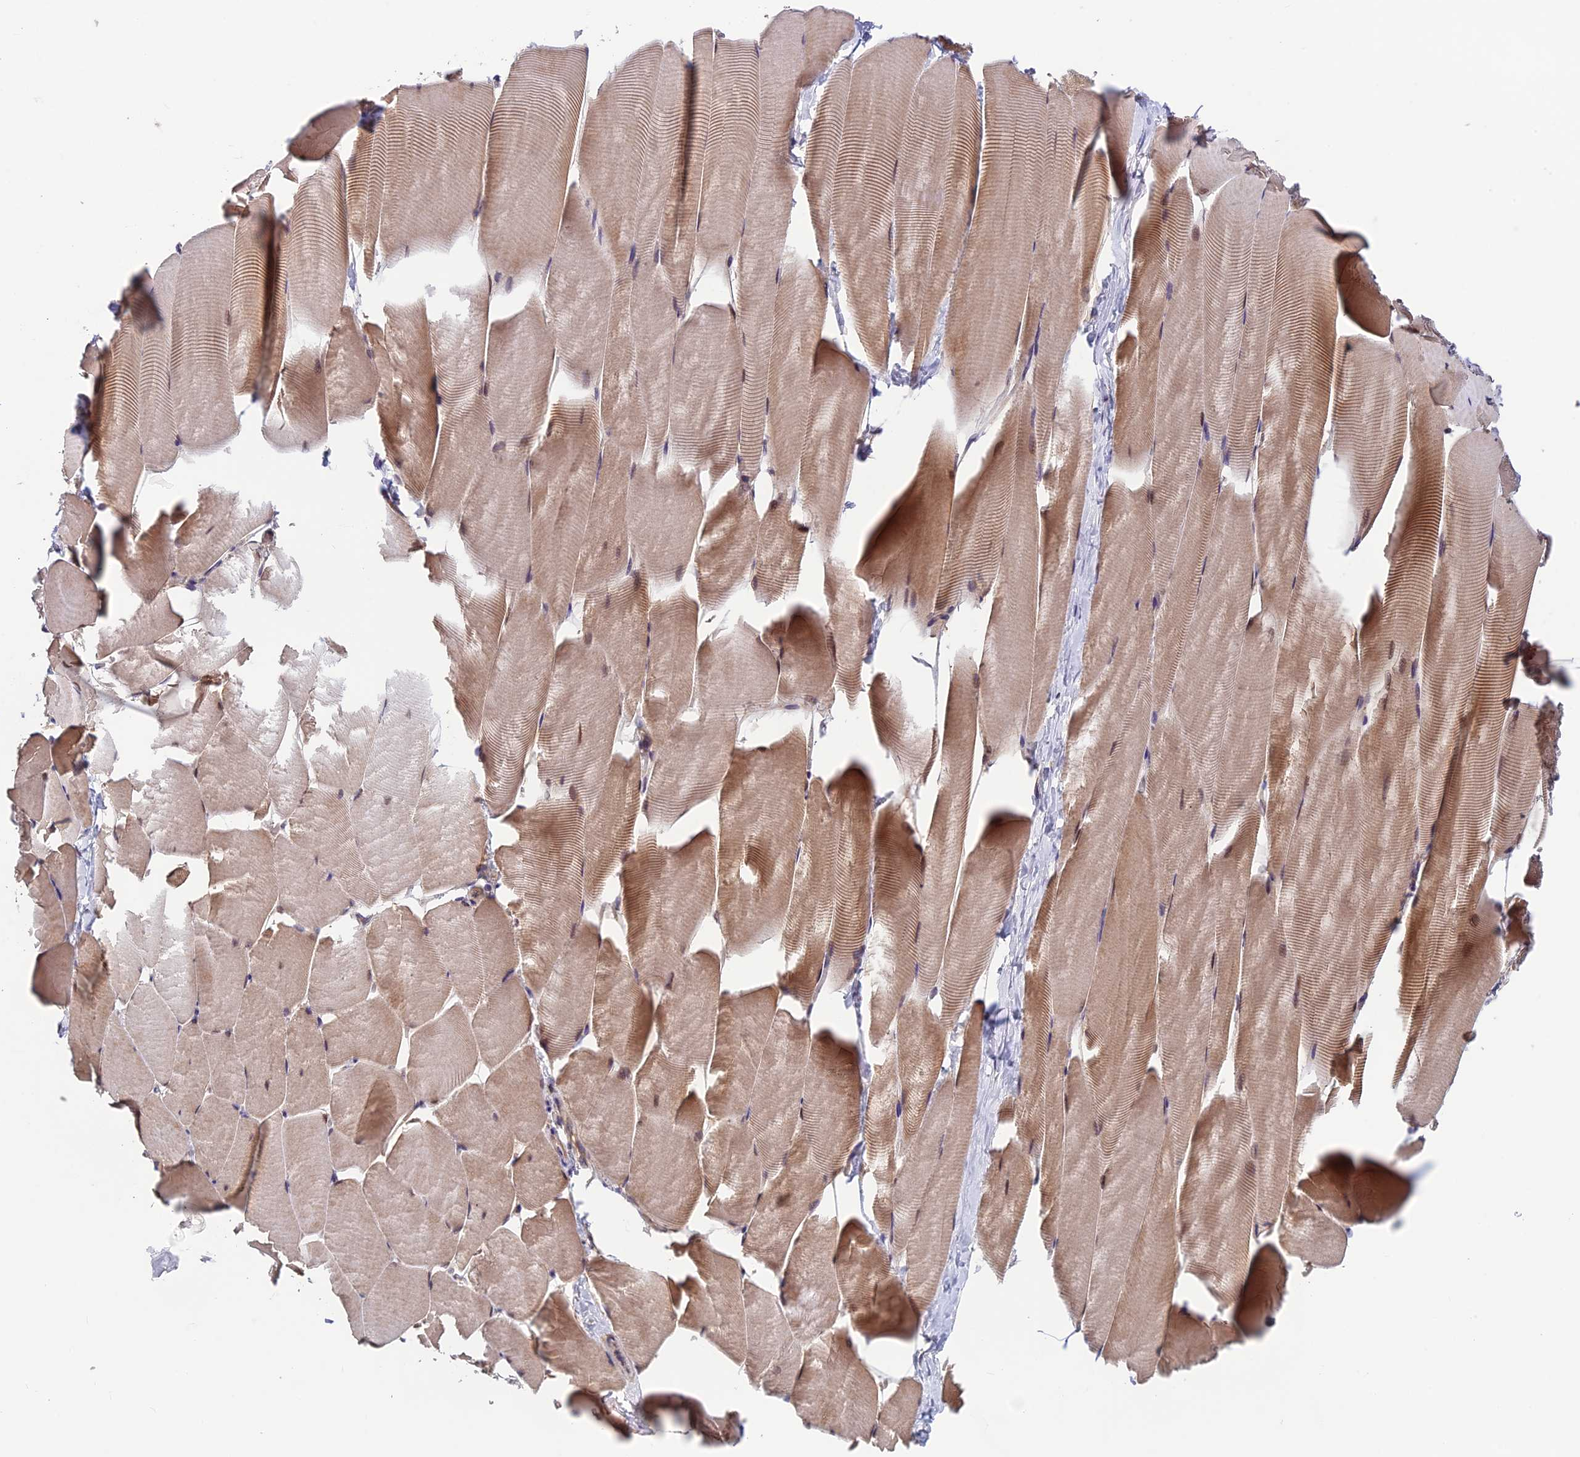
{"staining": {"intensity": "moderate", "quantity": "<25%", "location": "cytoplasmic/membranous,nuclear"}, "tissue": "skeletal muscle", "cell_type": "Myocytes", "image_type": "normal", "snomed": [{"axis": "morphology", "description": "Normal tissue, NOS"}, {"axis": "topography", "description": "Skeletal muscle"}], "caption": "Skeletal muscle stained with IHC shows moderate cytoplasmic/membranous,nuclear expression in about <25% of myocytes. (Stains: DAB in brown, nuclei in blue, Microscopy: brightfield microscopy at high magnification).", "gene": "CCDC15", "patient": {"sex": "male", "age": 25}}